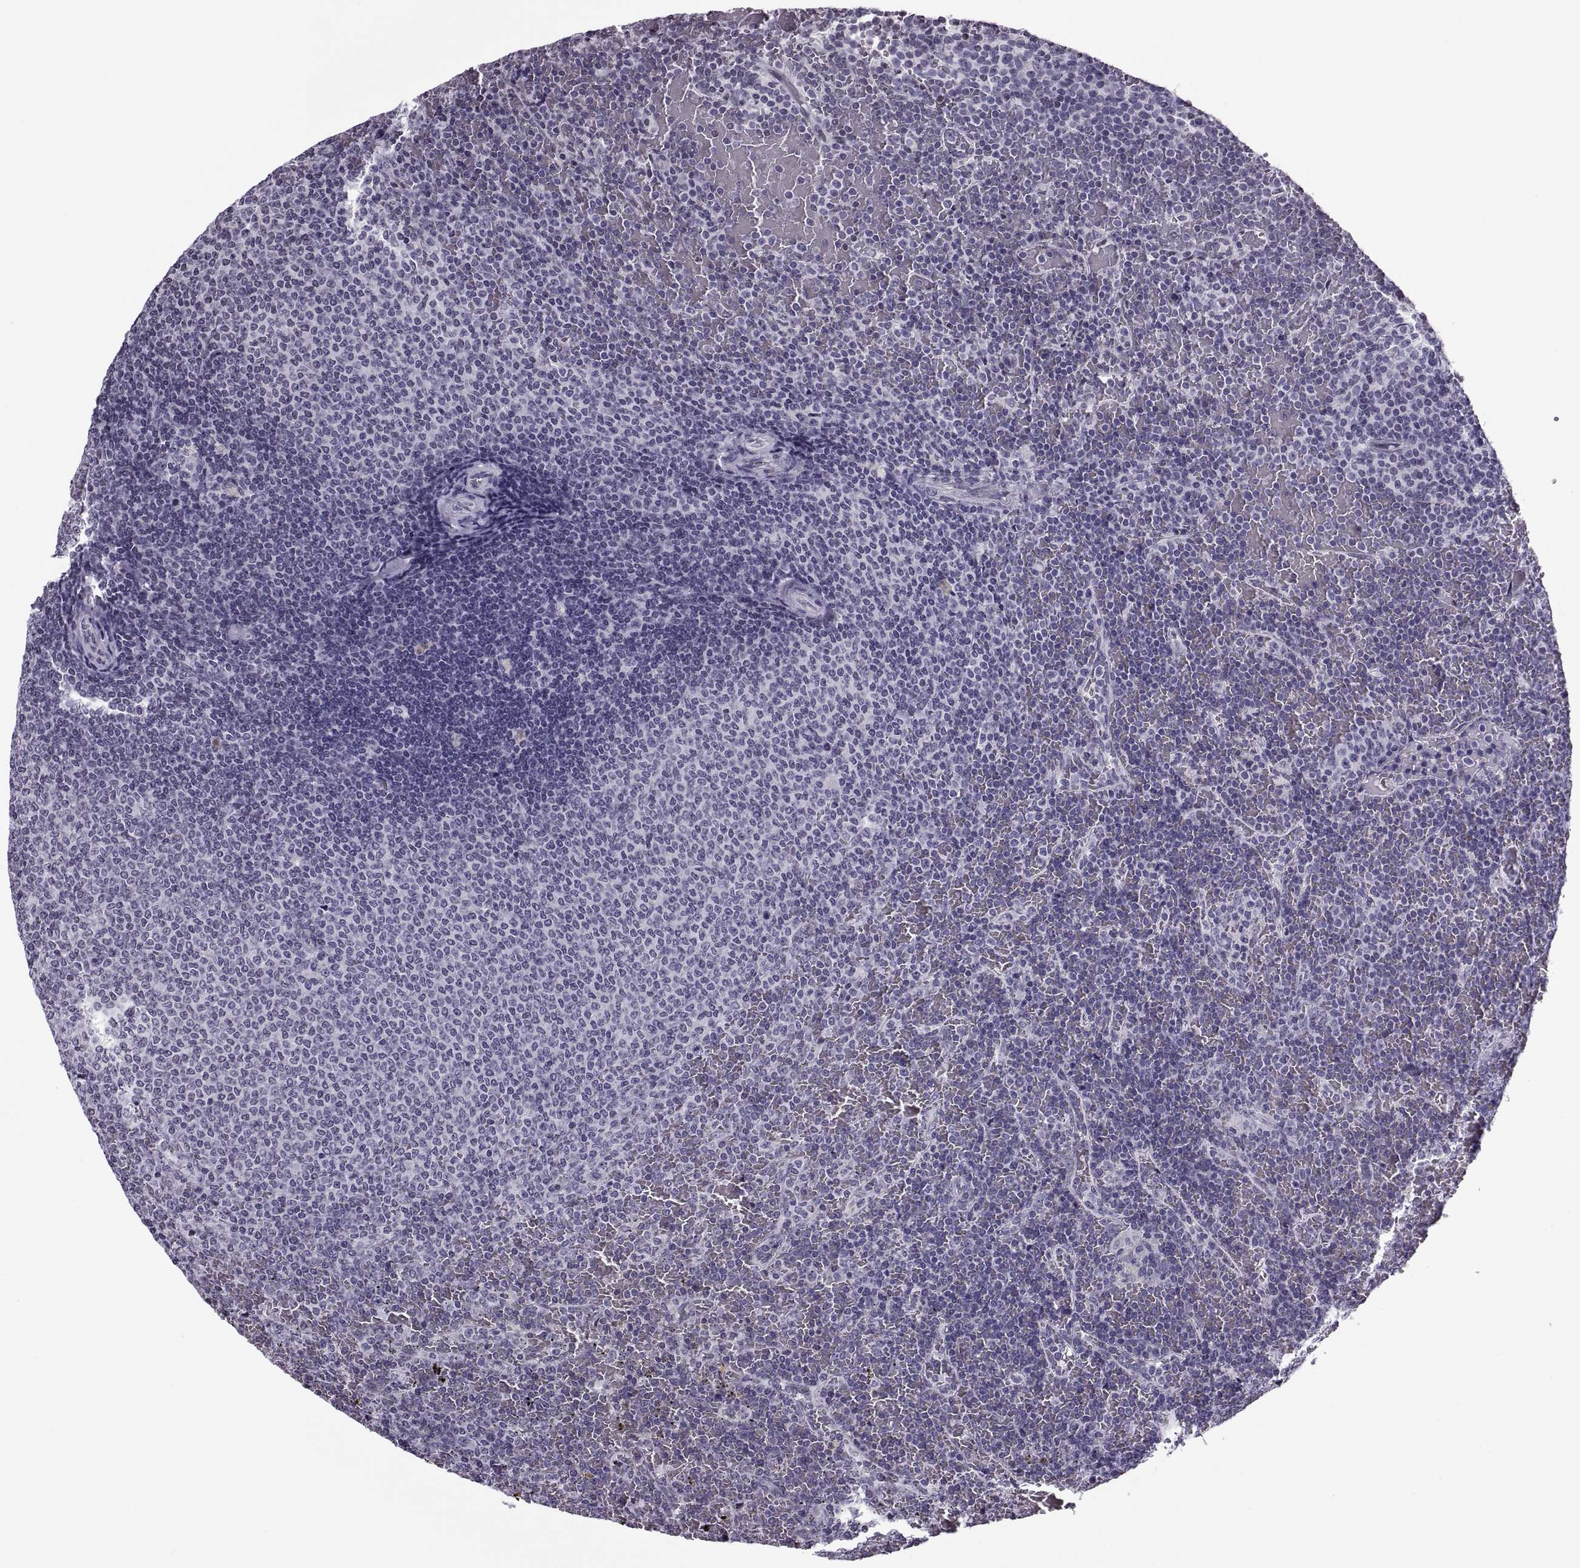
{"staining": {"intensity": "negative", "quantity": "none", "location": "none"}, "tissue": "lymphoma", "cell_type": "Tumor cells", "image_type": "cancer", "snomed": [{"axis": "morphology", "description": "Malignant lymphoma, non-Hodgkin's type, Low grade"}, {"axis": "topography", "description": "Spleen"}], "caption": "Lymphoma was stained to show a protein in brown. There is no significant staining in tumor cells.", "gene": "H1-8", "patient": {"sex": "female", "age": 77}}